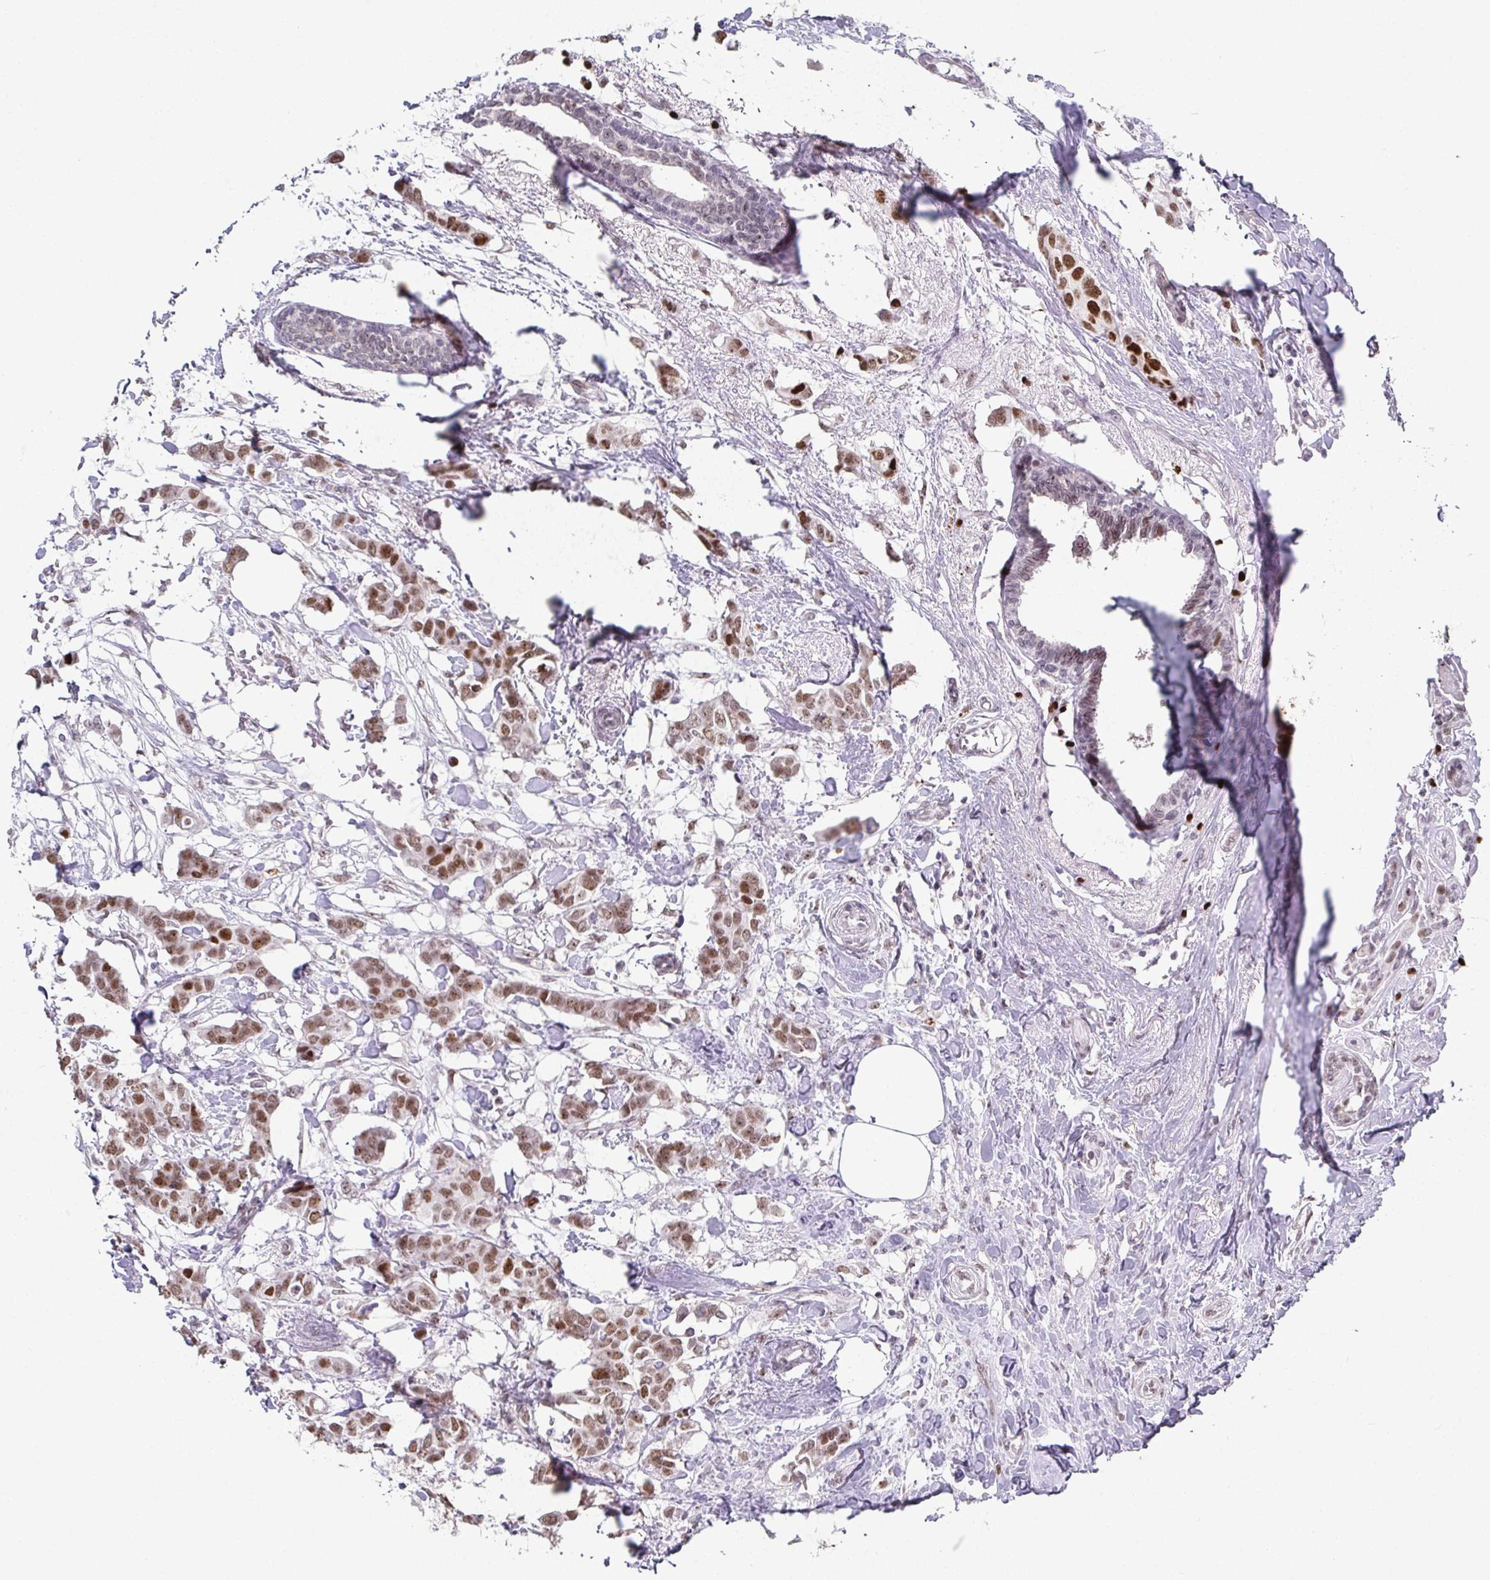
{"staining": {"intensity": "moderate", "quantity": ">75%", "location": "nuclear"}, "tissue": "breast cancer", "cell_type": "Tumor cells", "image_type": "cancer", "snomed": [{"axis": "morphology", "description": "Duct carcinoma"}, {"axis": "topography", "description": "Breast"}], "caption": "The image displays immunohistochemical staining of breast cancer. There is moderate nuclear staining is appreciated in about >75% of tumor cells.", "gene": "RB1", "patient": {"sex": "female", "age": 62}}